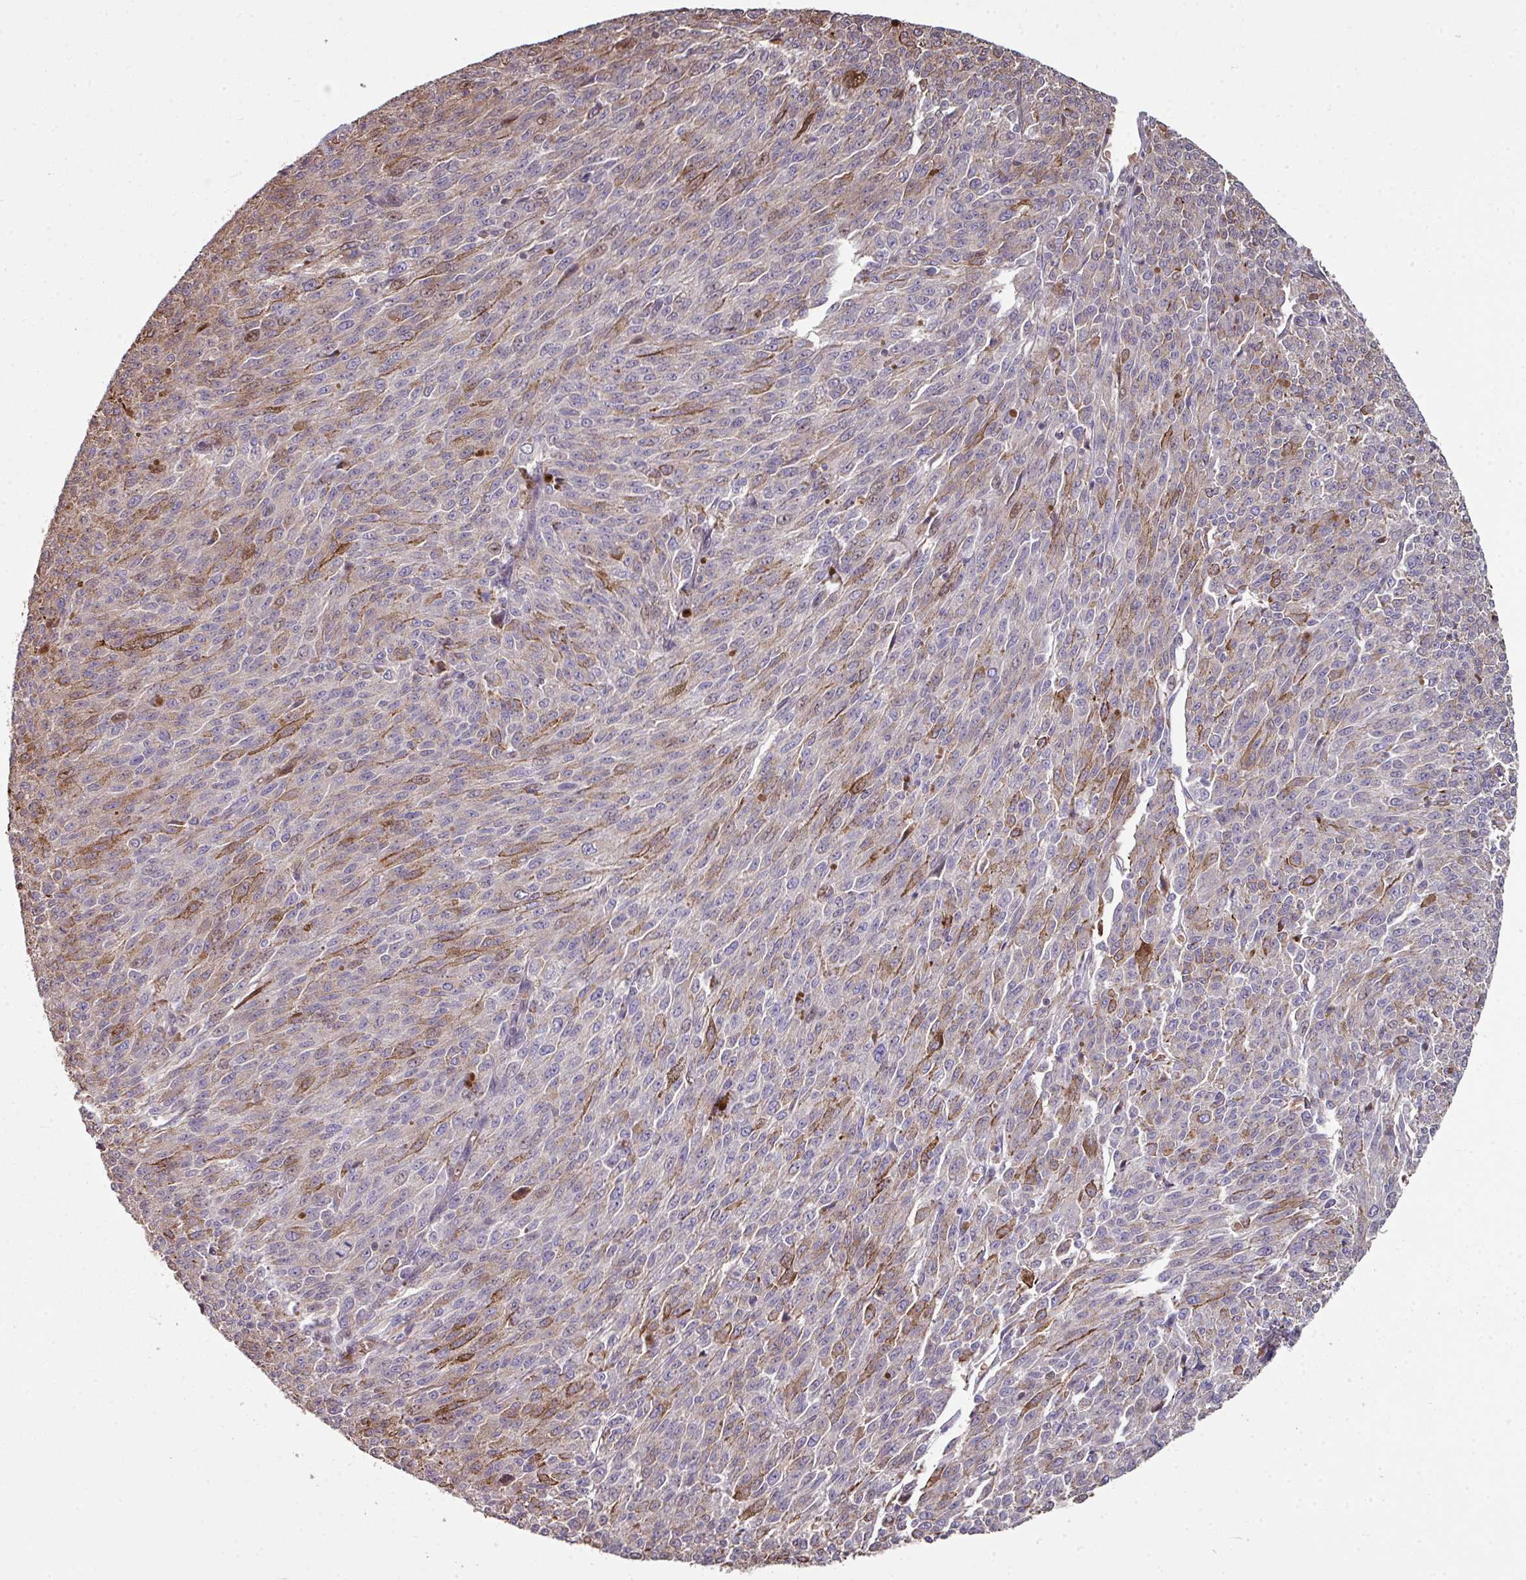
{"staining": {"intensity": "moderate", "quantity": "<25%", "location": "cytoplasmic/membranous"}, "tissue": "melanoma", "cell_type": "Tumor cells", "image_type": "cancer", "snomed": [{"axis": "morphology", "description": "Malignant melanoma, NOS"}, {"axis": "topography", "description": "Skin"}], "caption": "High-magnification brightfield microscopy of melanoma stained with DAB (3,3'-diaminobenzidine) (brown) and counterstained with hematoxylin (blue). tumor cells exhibit moderate cytoplasmic/membranous positivity is present in about<25% of cells.", "gene": "ANO9", "patient": {"sex": "female", "age": 52}}